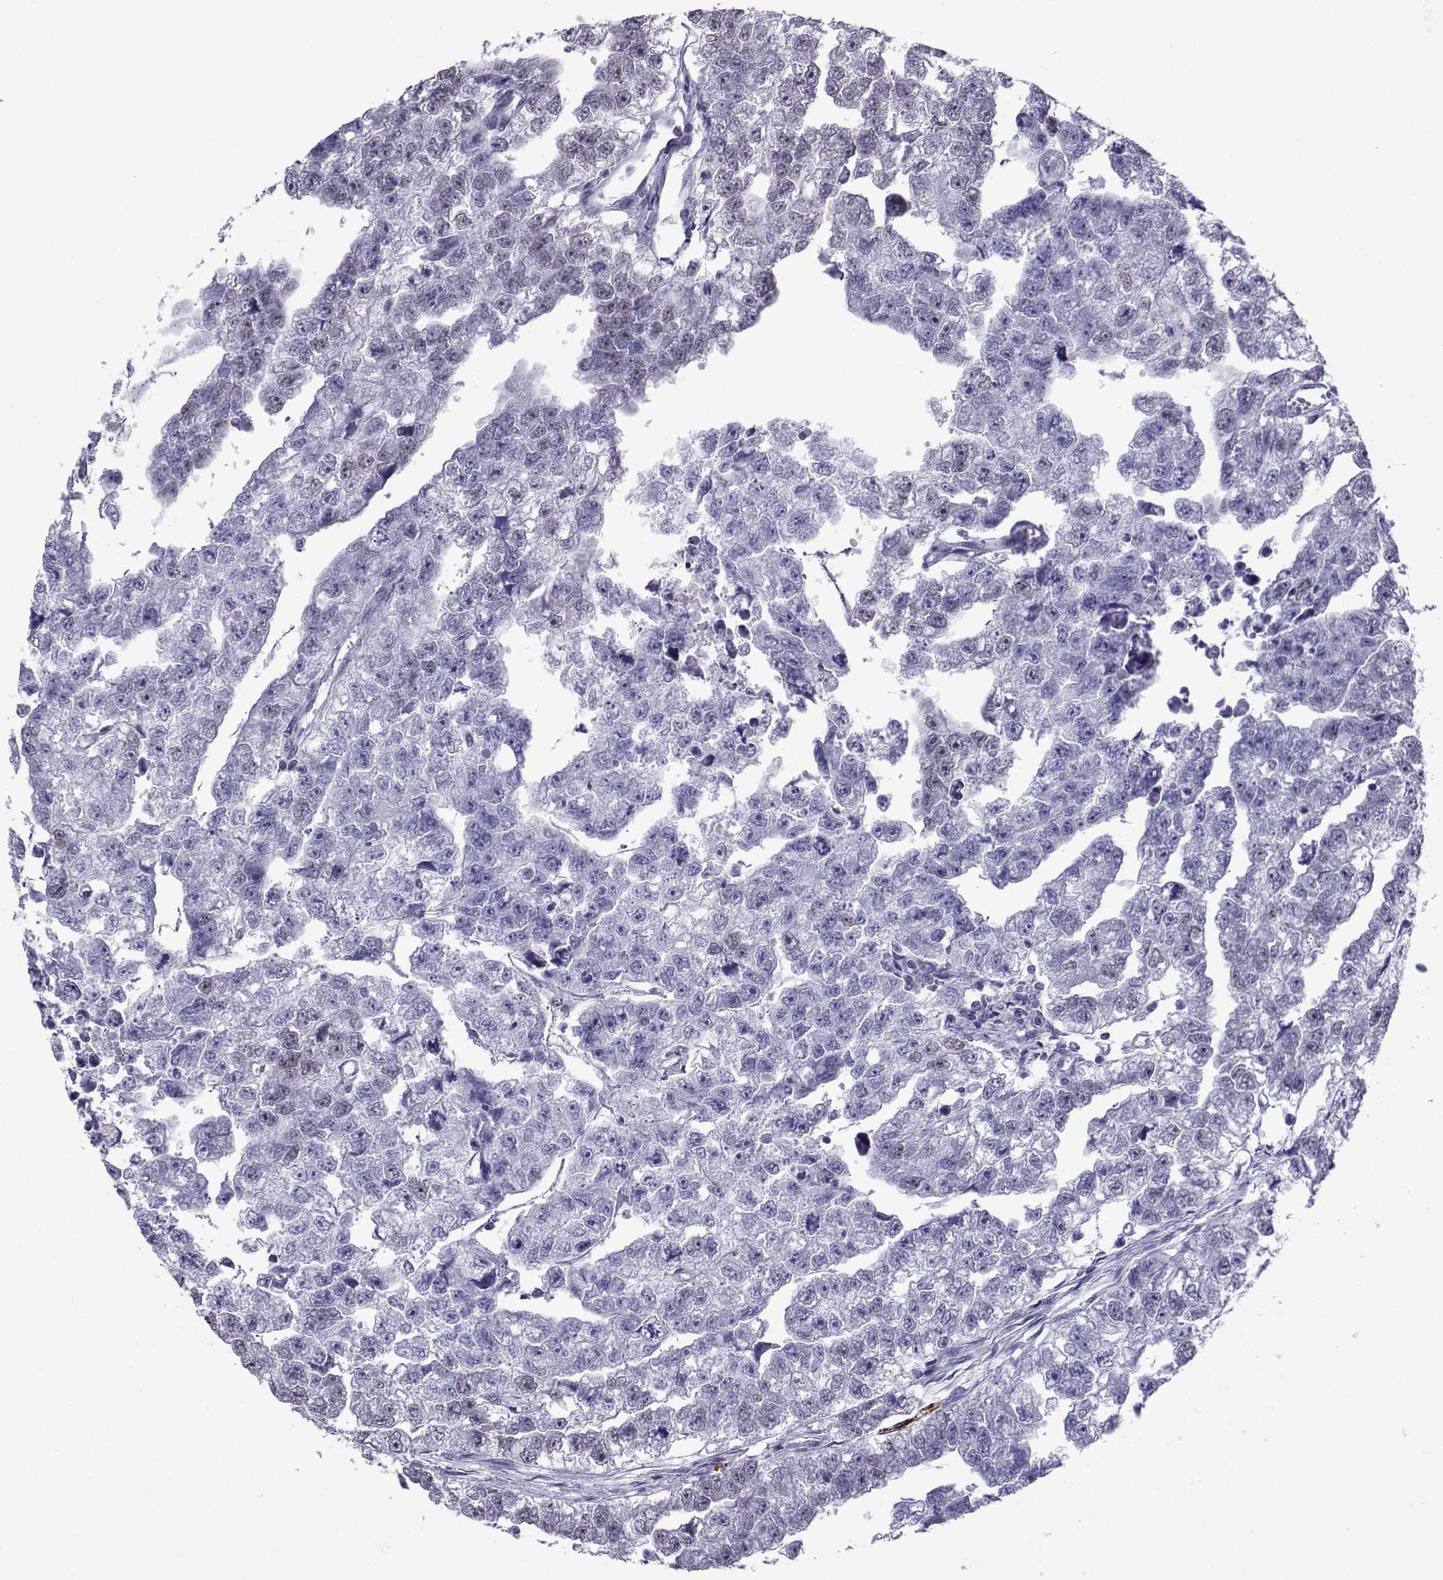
{"staining": {"intensity": "negative", "quantity": "none", "location": "none"}, "tissue": "testis cancer", "cell_type": "Tumor cells", "image_type": "cancer", "snomed": [{"axis": "morphology", "description": "Carcinoma, Embryonal, NOS"}, {"axis": "morphology", "description": "Teratoma, malignant, NOS"}, {"axis": "topography", "description": "Testis"}], "caption": "Immunohistochemistry (IHC) photomicrograph of neoplastic tissue: human malignant teratoma (testis) stained with DAB (3,3'-diaminobenzidine) reveals no significant protein expression in tumor cells.", "gene": "LORICRIN", "patient": {"sex": "male", "age": 44}}